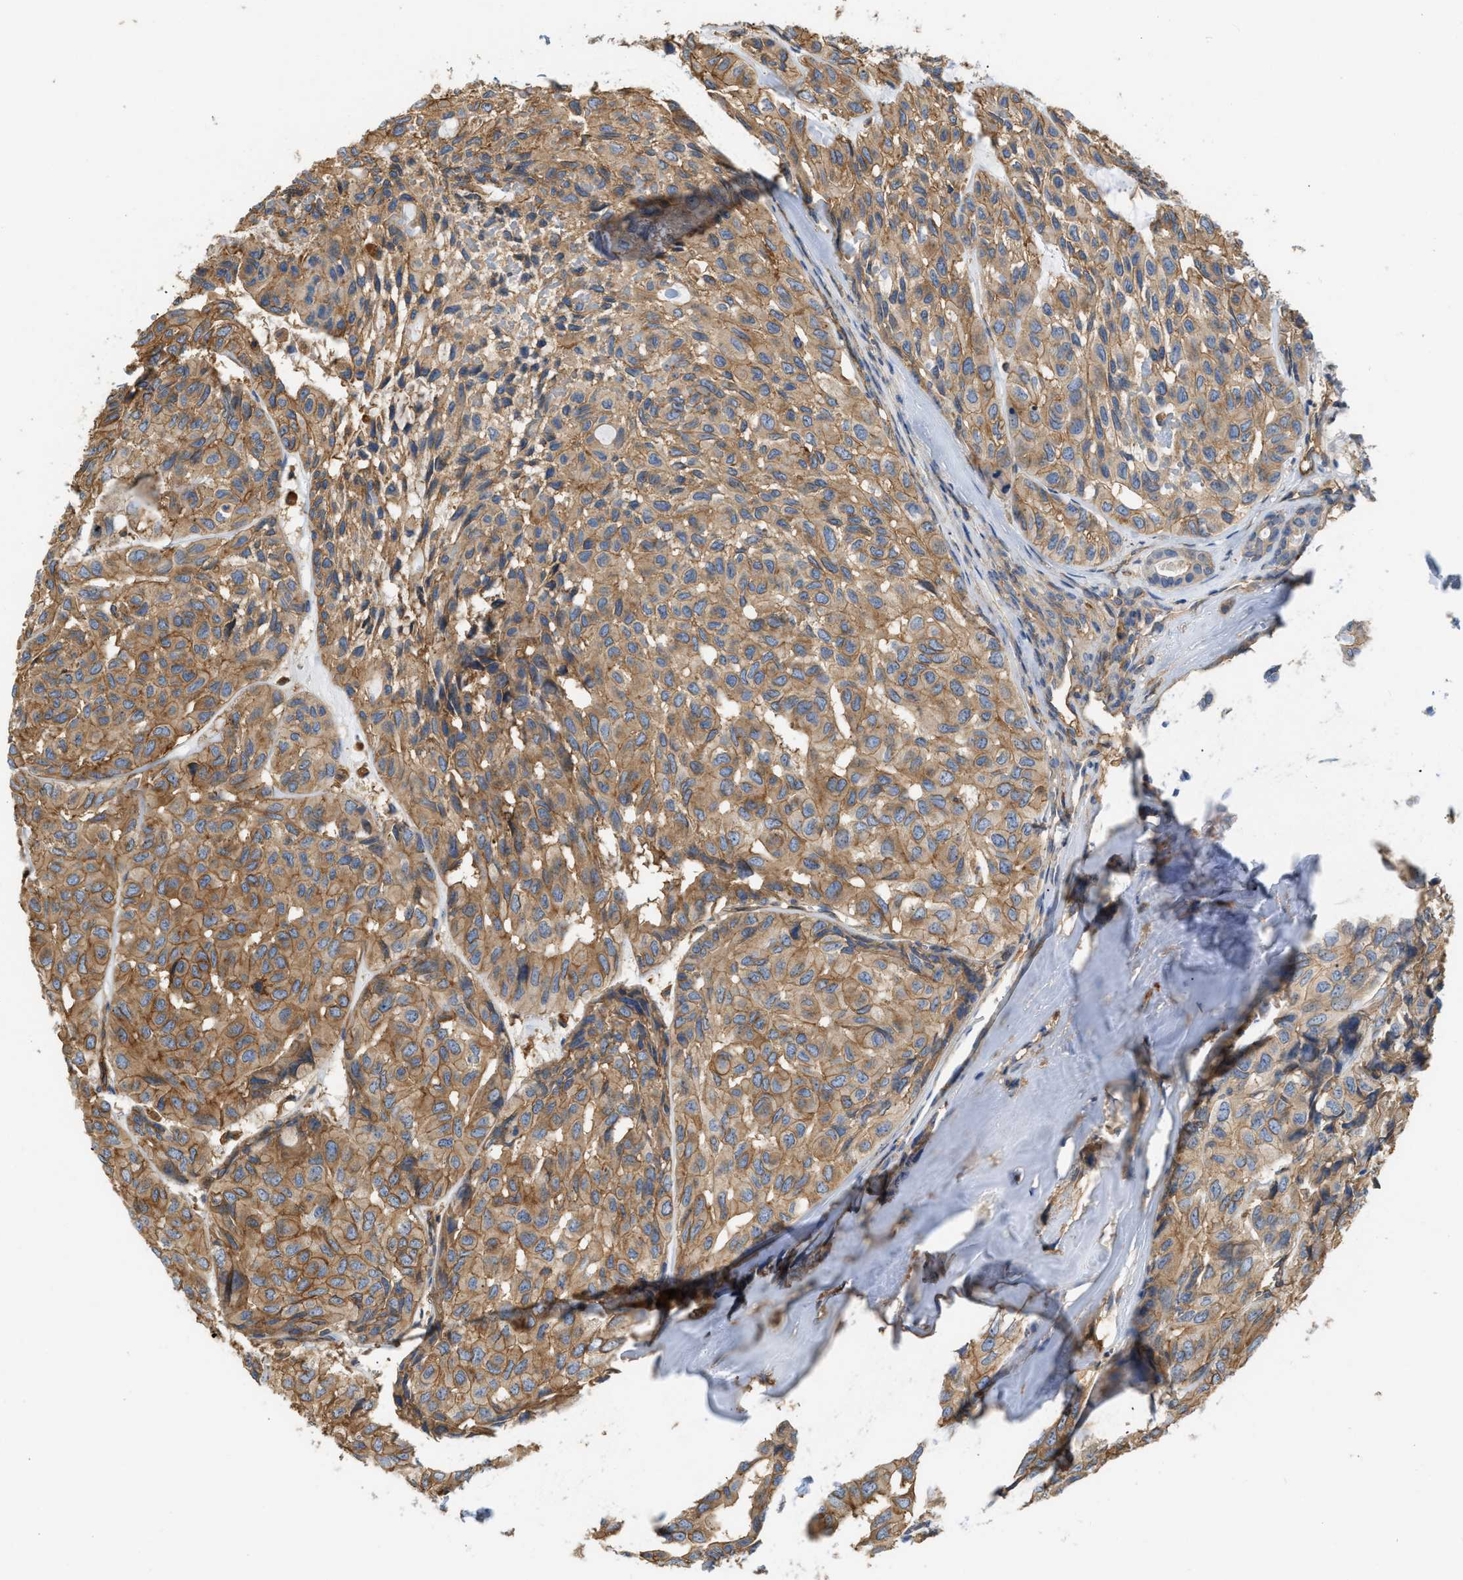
{"staining": {"intensity": "moderate", "quantity": ">75%", "location": "cytoplasmic/membranous"}, "tissue": "head and neck cancer", "cell_type": "Tumor cells", "image_type": "cancer", "snomed": [{"axis": "morphology", "description": "Adenocarcinoma, NOS"}, {"axis": "topography", "description": "Salivary gland, NOS"}, {"axis": "topography", "description": "Head-Neck"}], "caption": "DAB immunohistochemical staining of head and neck cancer exhibits moderate cytoplasmic/membranous protein staining in about >75% of tumor cells.", "gene": "GNB4", "patient": {"sex": "female", "age": 76}}